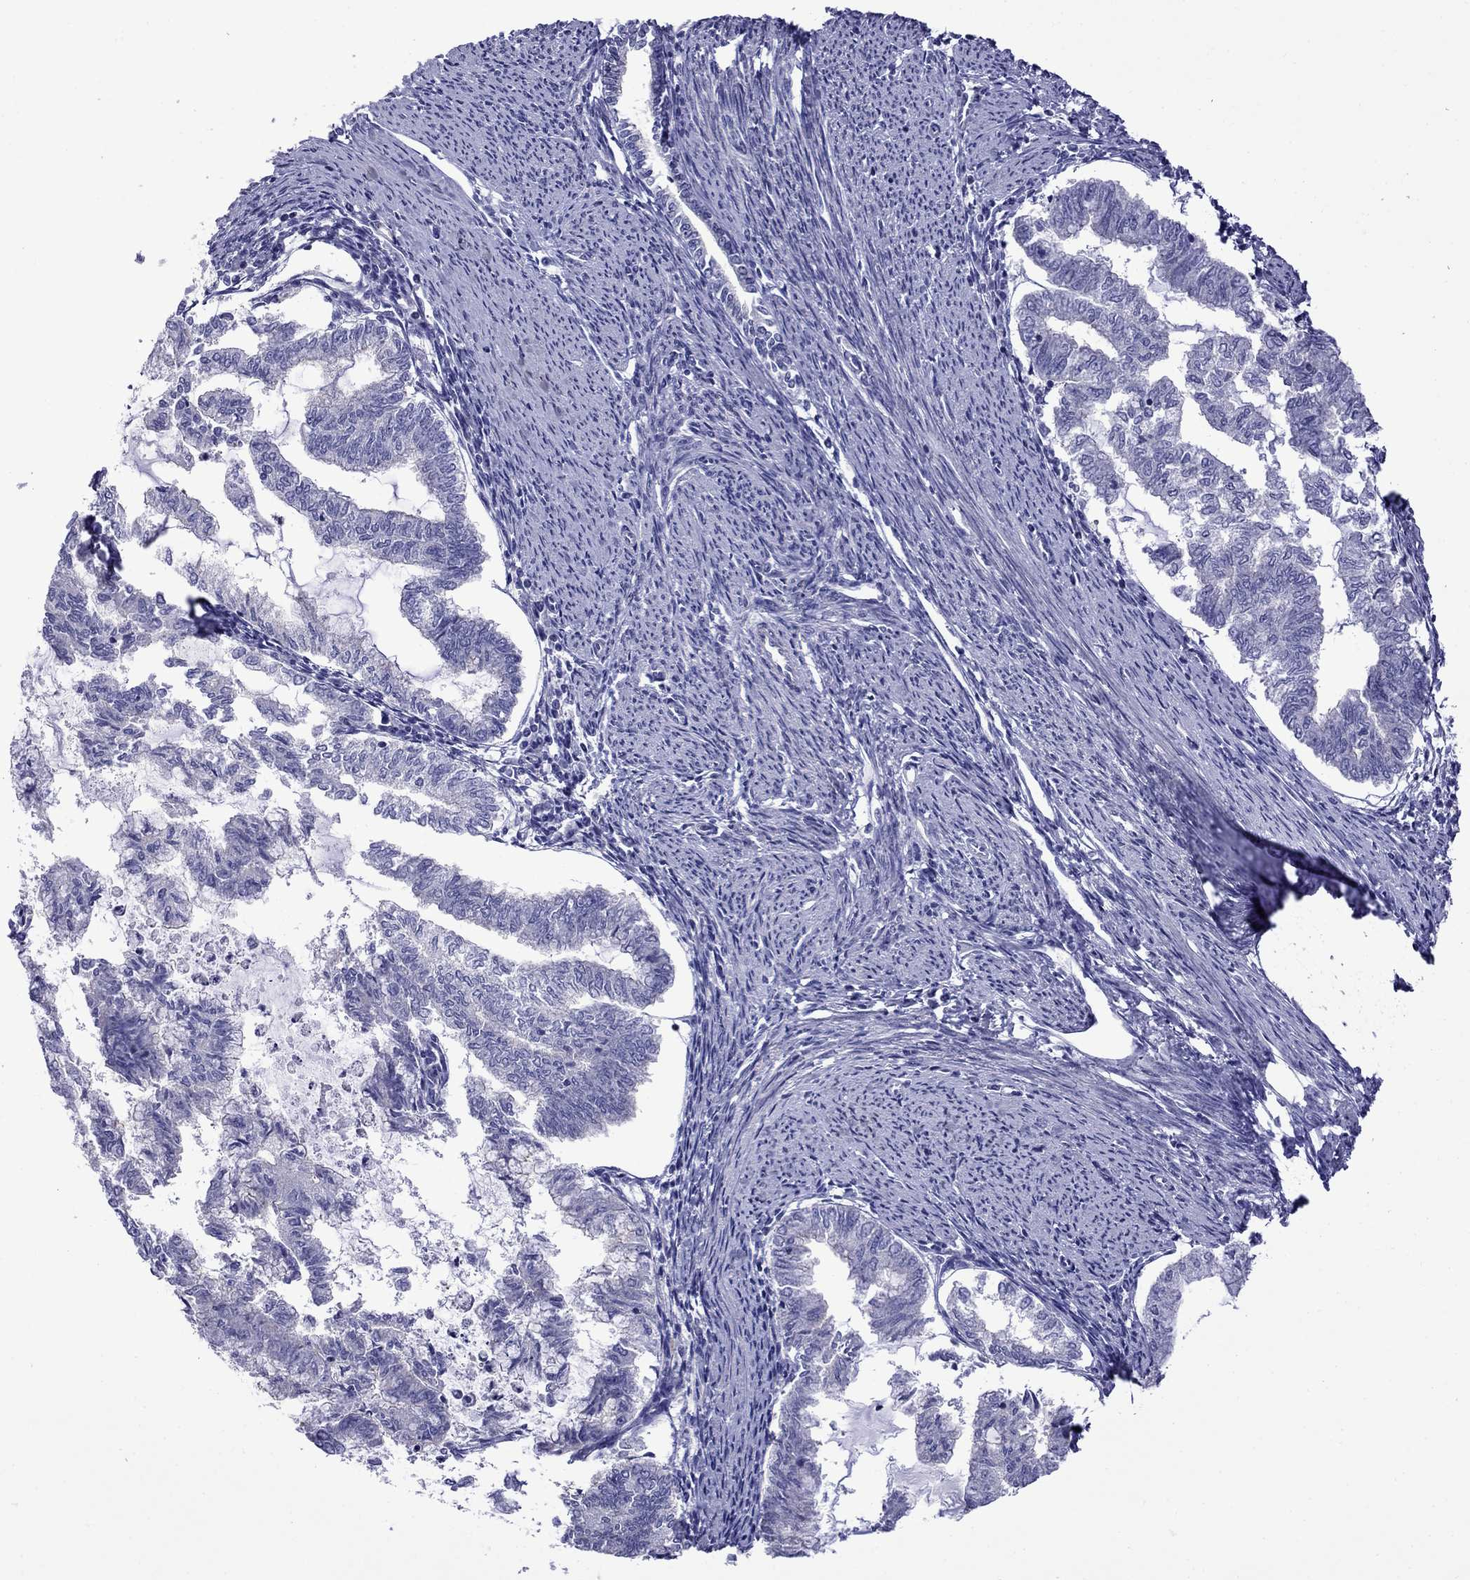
{"staining": {"intensity": "negative", "quantity": "none", "location": "none"}, "tissue": "endometrial cancer", "cell_type": "Tumor cells", "image_type": "cancer", "snomed": [{"axis": "morphology", "description": "Adenocarcinoma, NOS"}, {"axis": "topography", "description": "Endometrium"}], "caption": "This is a photomicrograph of immunohistochemistry (IHC) staining of adenocarcinoma (endometrial), which shows no staining in tumor cells.", "gene": "STAR", "patient": {"sex": "female", "age": 79}}